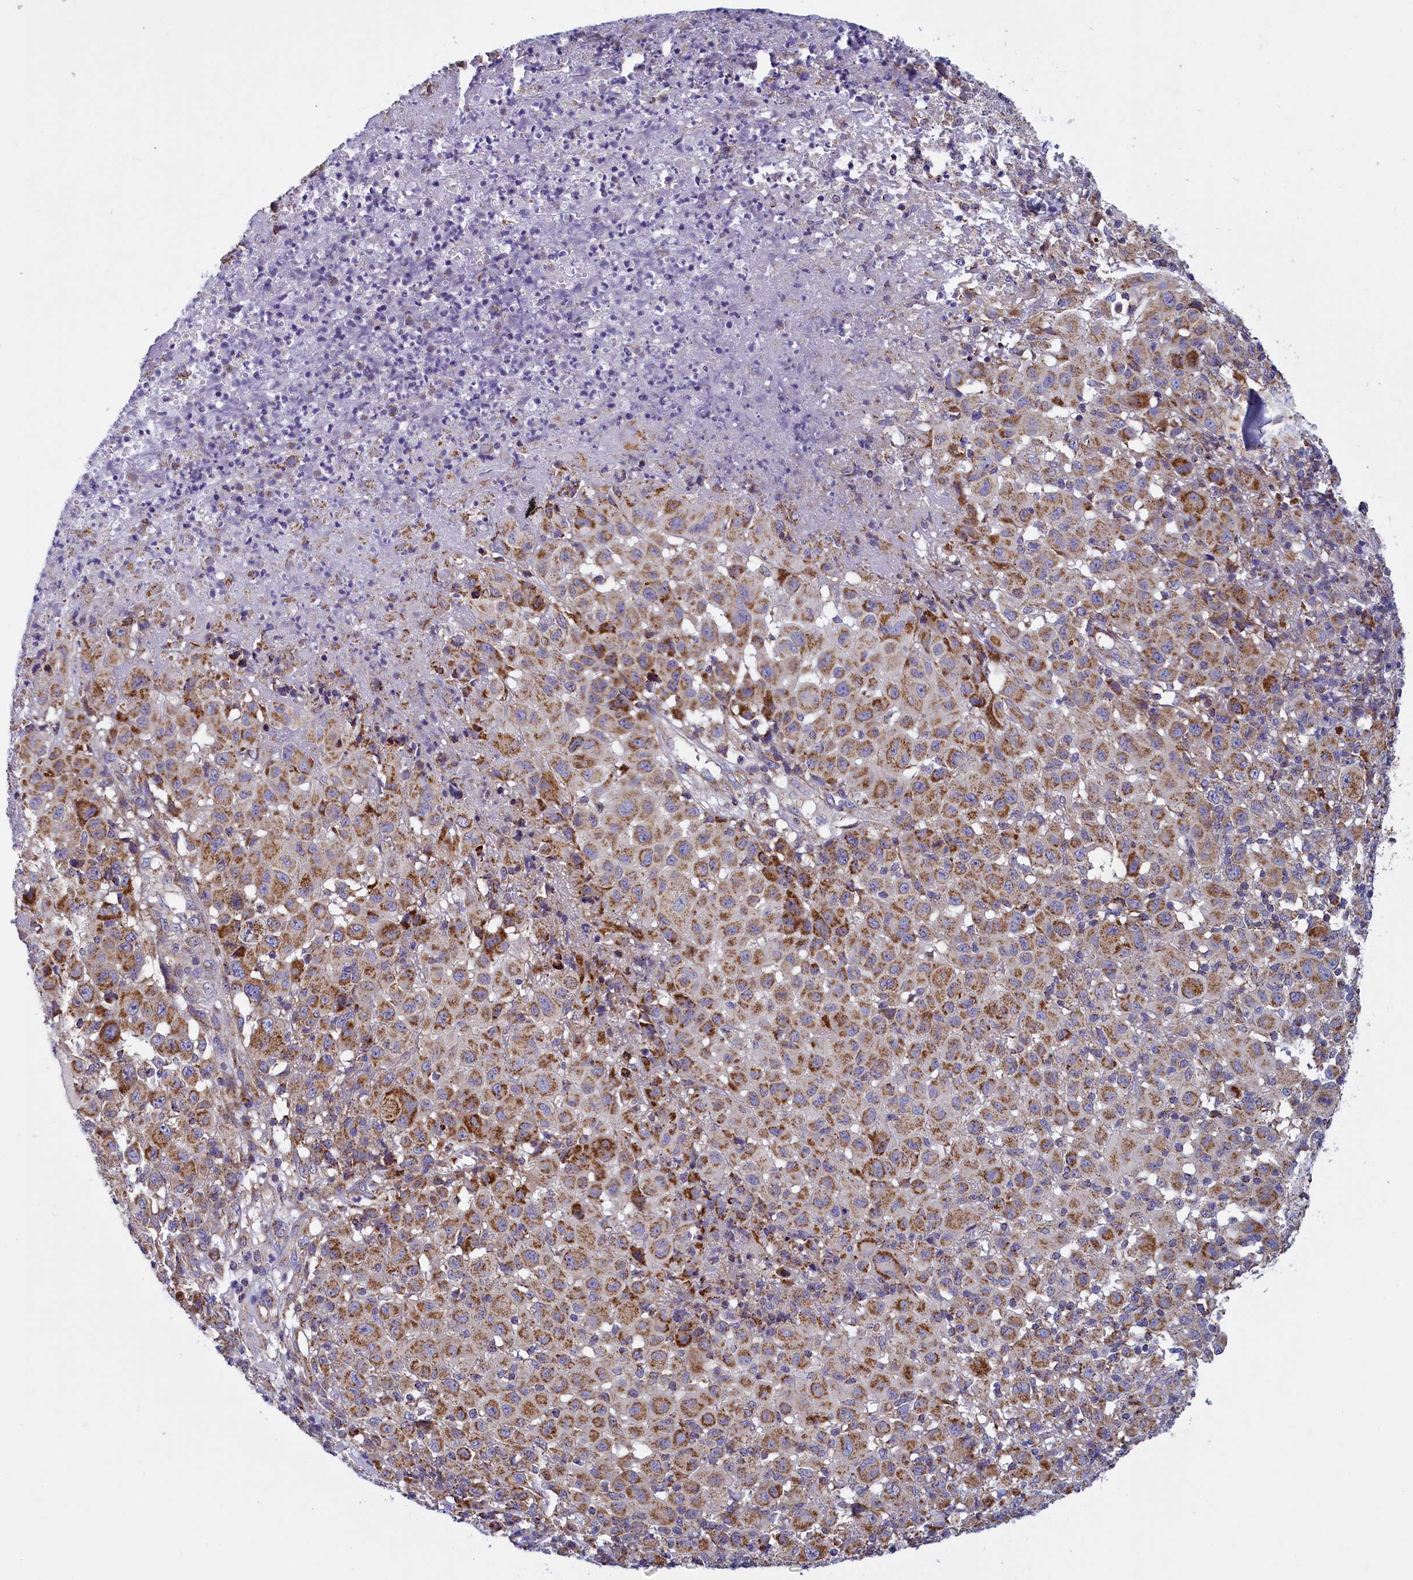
{"staining": {"intensity": "moderate", "quantity": ">75%", "location": "cytoplasmic/membranous"}, "tissue": "melanoma", "cell_type": "Tumor cells", "image_type": "cancer", "snomed": [{"axis": "morphology", "description": "Malignant melanoma, NOS"}, {"axis": "topography", "description": "Skin"}], "caption": "A photomicrograph of human malignant melanoma stained for a protein exhibits moderate cytoplasmic/membranous brown staining in tumor cells.", "gene": "IFT122", "patient": {"sex": "male", "age": 73}}